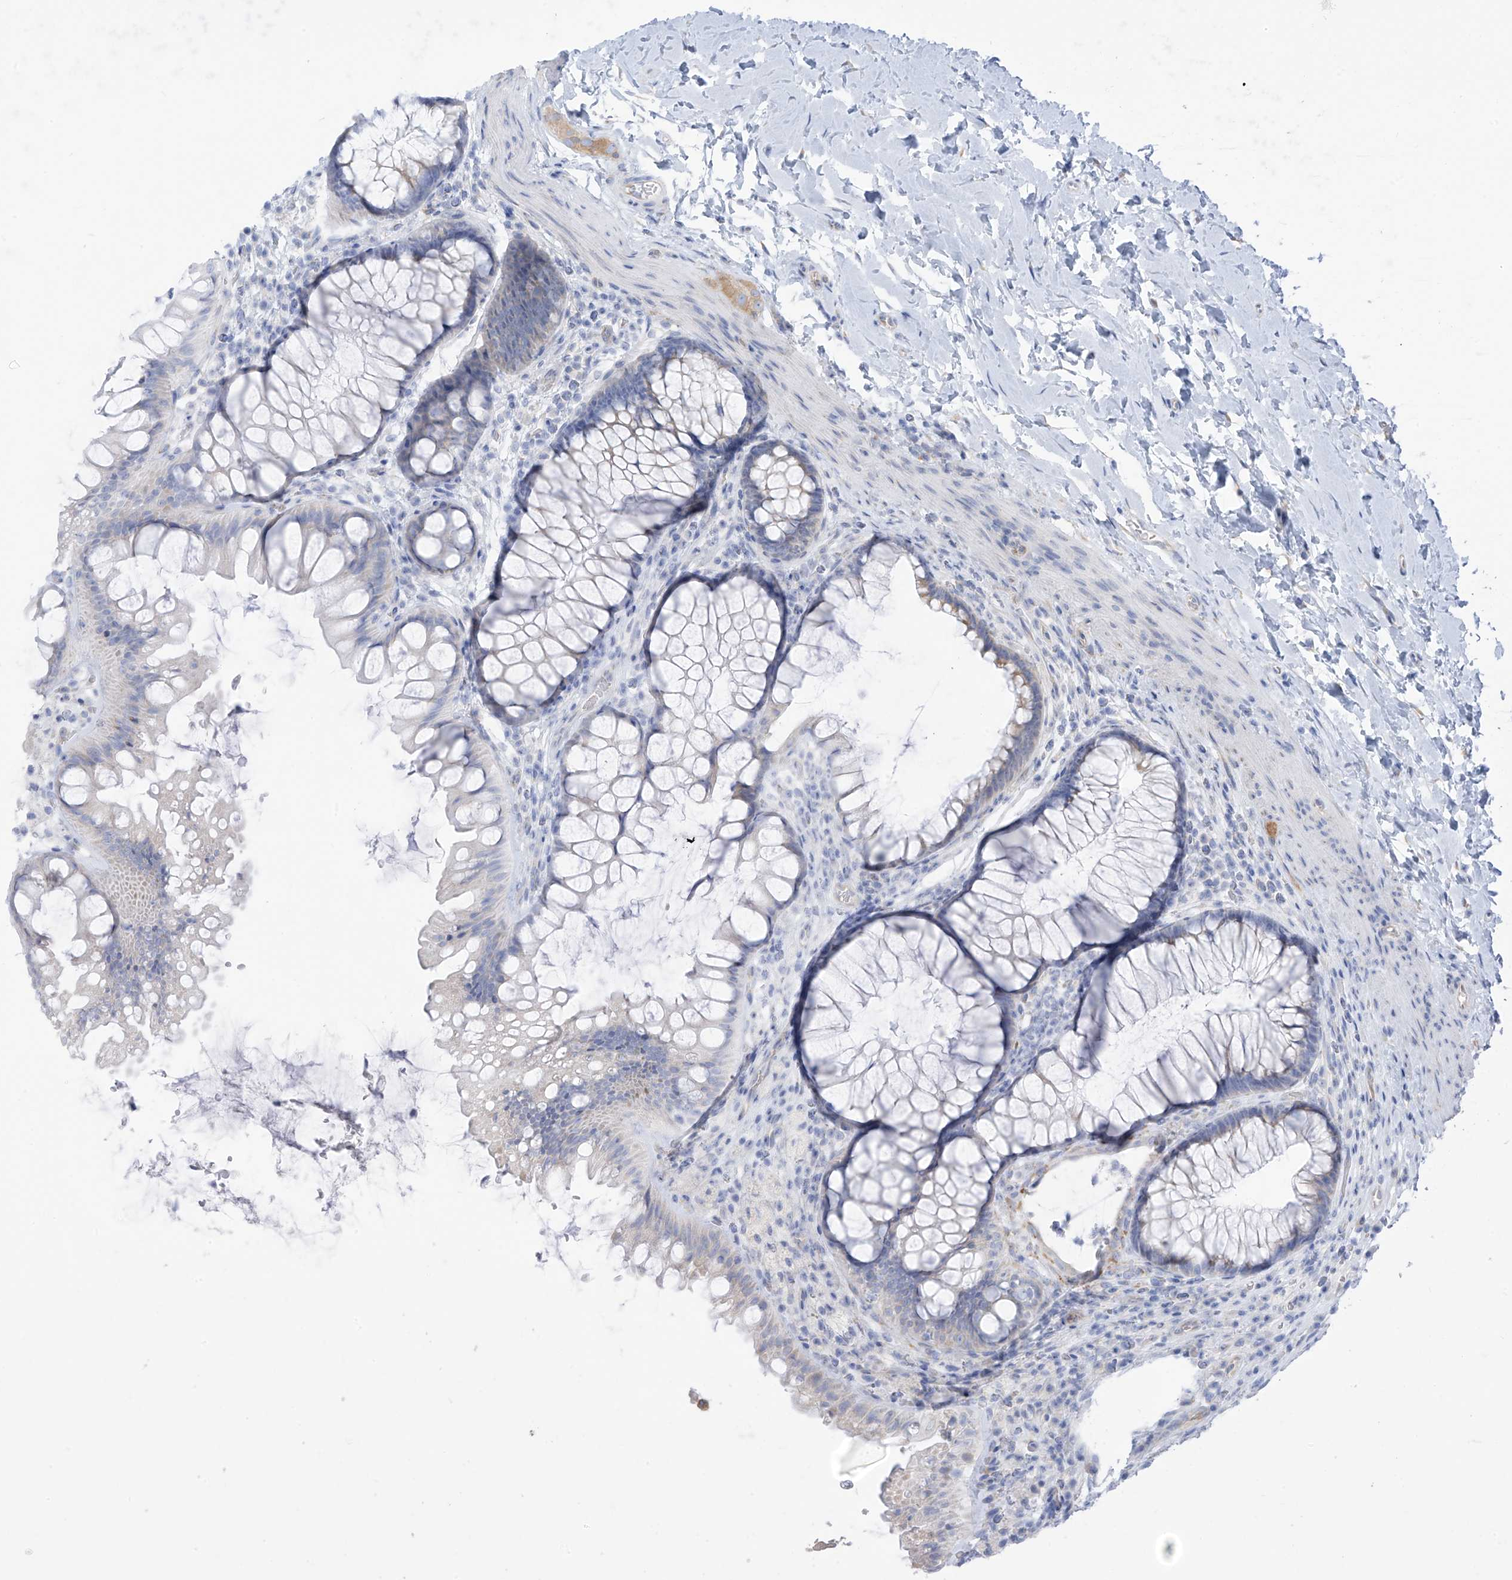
{"staining": {"intensity": "negative", "quantity": "none", "location": "none"}, "tissue": "colon", "cell_type": "Endothelial cells", "image_type": "normal", "snomed": [{"axis": "morphology", "description": "Normal tissue, NOS"}, {"axis": "topography", "description": "Colon"}], "caption": "High power microscopy histopathology image of an immunohistochemistry histopathology image of benign colon, revealing no significant expression in endothelial cells.", "gene": "RCN2", "patient": {"sex": "female", "age": 62}}